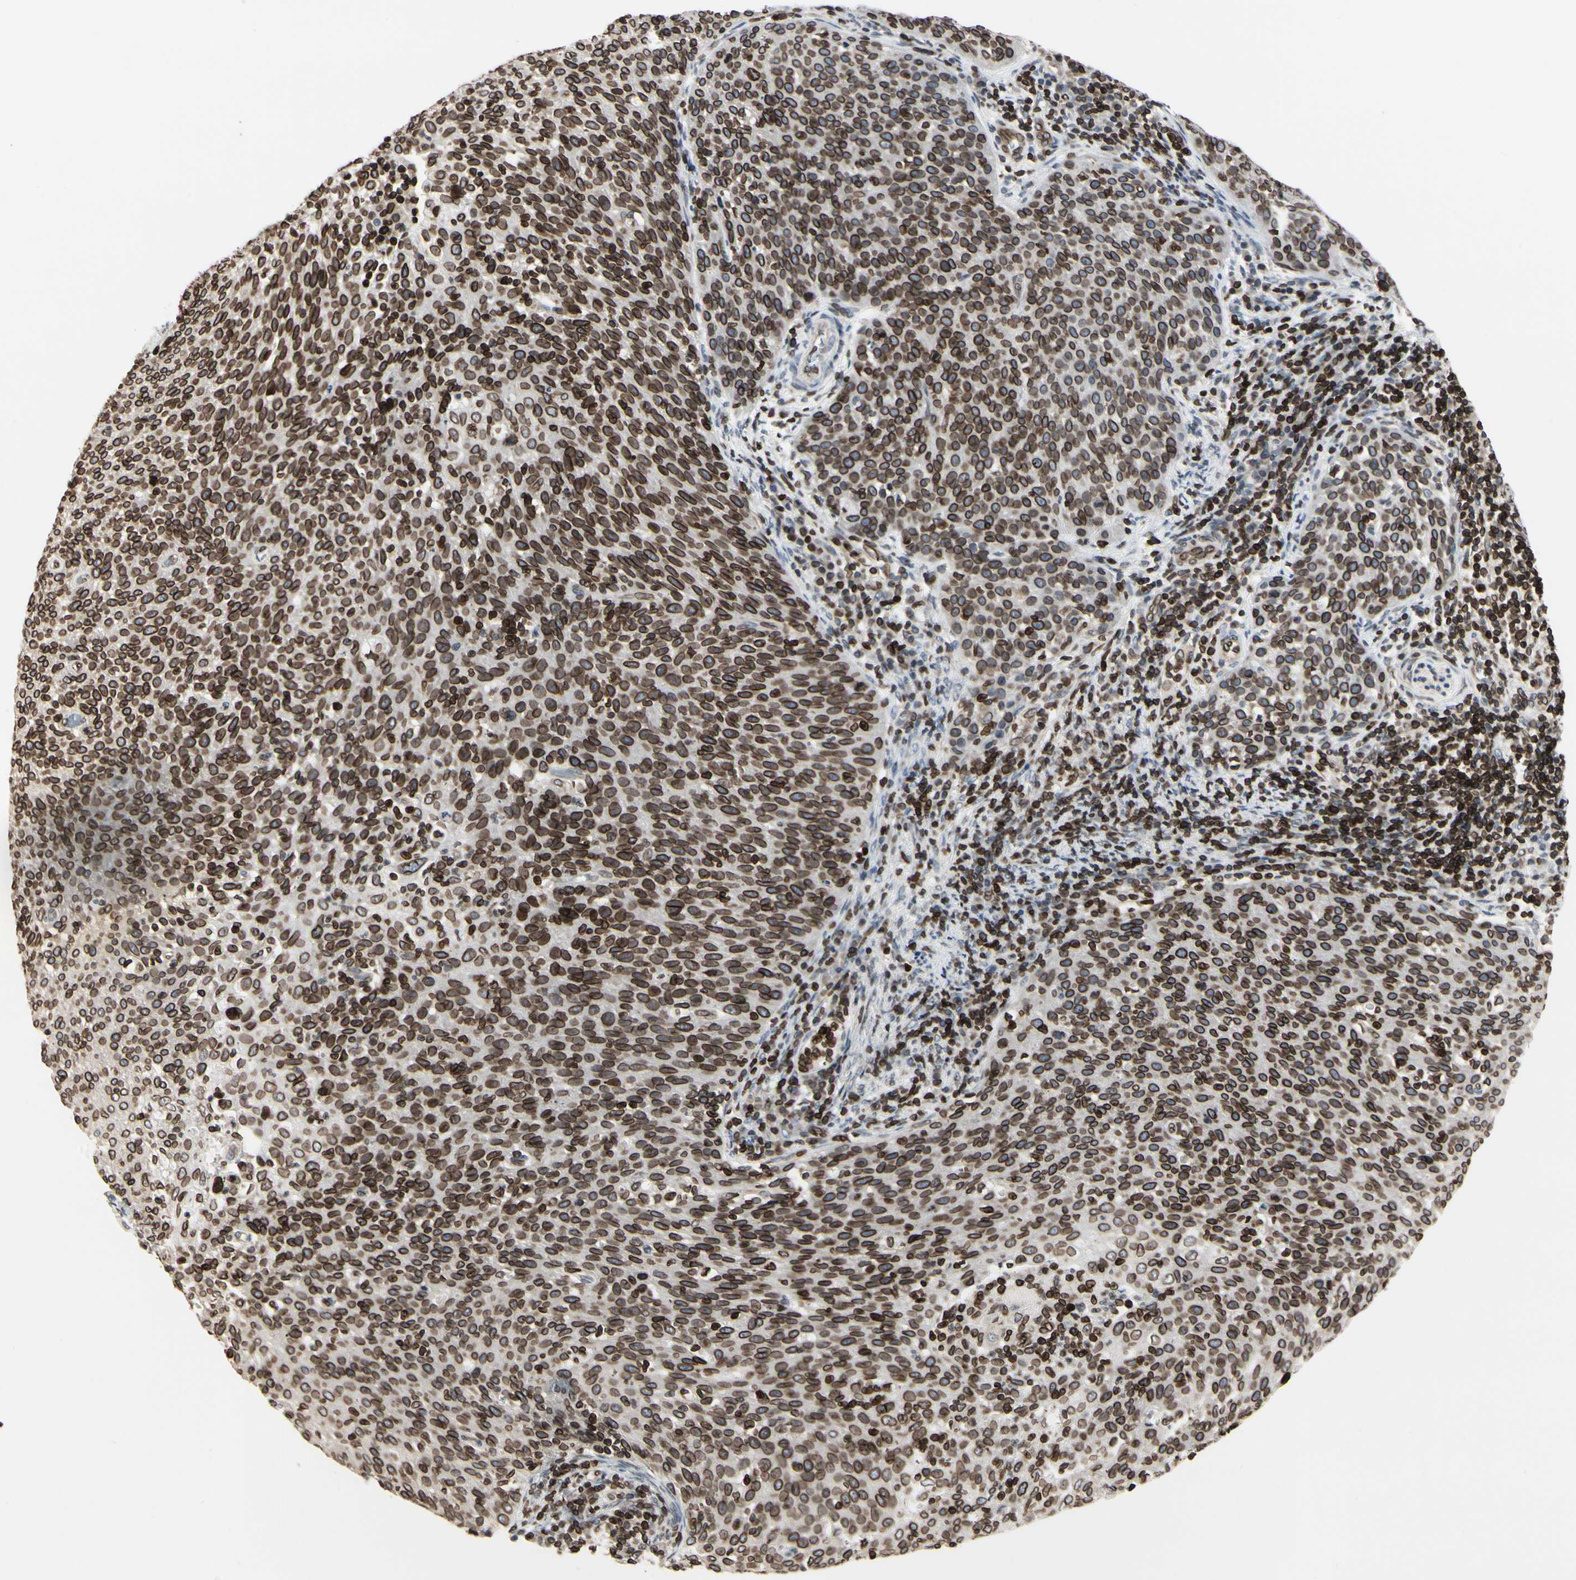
{"staining": {"intensity": "strong", "quantity": ">75%", "location": "cytoplasmic/membranous,nuclear"}, "tissue": "cervical cancer", "cell_type": "Tumor cells", "image_type": "cancer", "snomed": [{"axis": "morphology", "description": "Squamous cell carcinoma, NOS"}, {"axis": "topography", "description": "Cervix"}], "caption": "Human cervical squamous cell carcinoma stained with a protein marker shows strong staining in tumor cells.", "gene": "TMPO", "patient": {"sex": "female", "age": 38}}